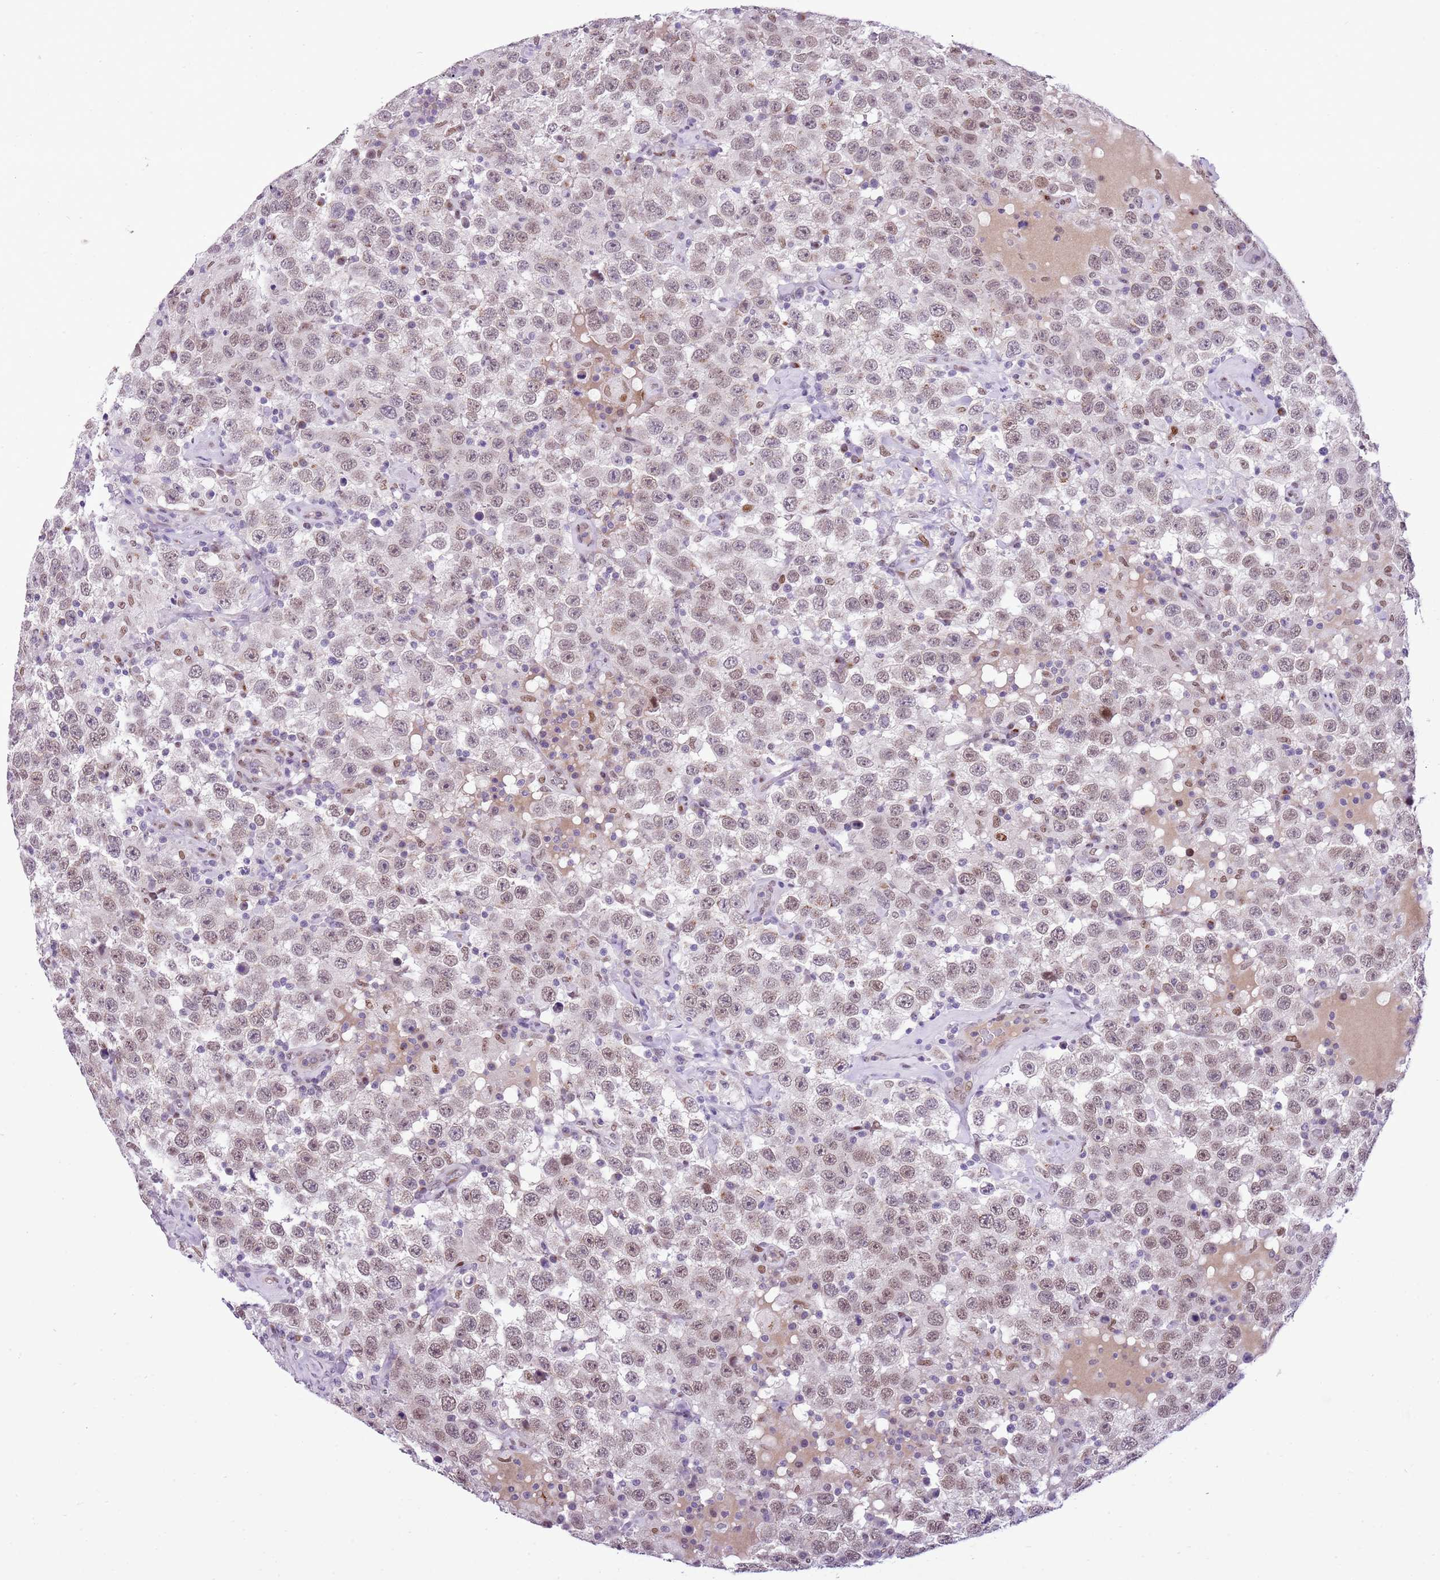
{"staining": {"intensity": "weak", "quantity": ">75%", "location": "nuclear"}, "tissue": "testis cancer", "cell_type": "Tumor cells", "image_type": "cancer", "snomed": [{"axis": "morphology", "description": "Seminoma, NOS"}, {"axis": "topography", "description": "Testis"}], "caption": "There is low levels of weak nuclear positivity in tumor cells of seminoma (testis), as demonstrated by immunohistochemical staining (brown color).", "gene": "NACC2", "patient": {"sex": "male", "age": 41}}